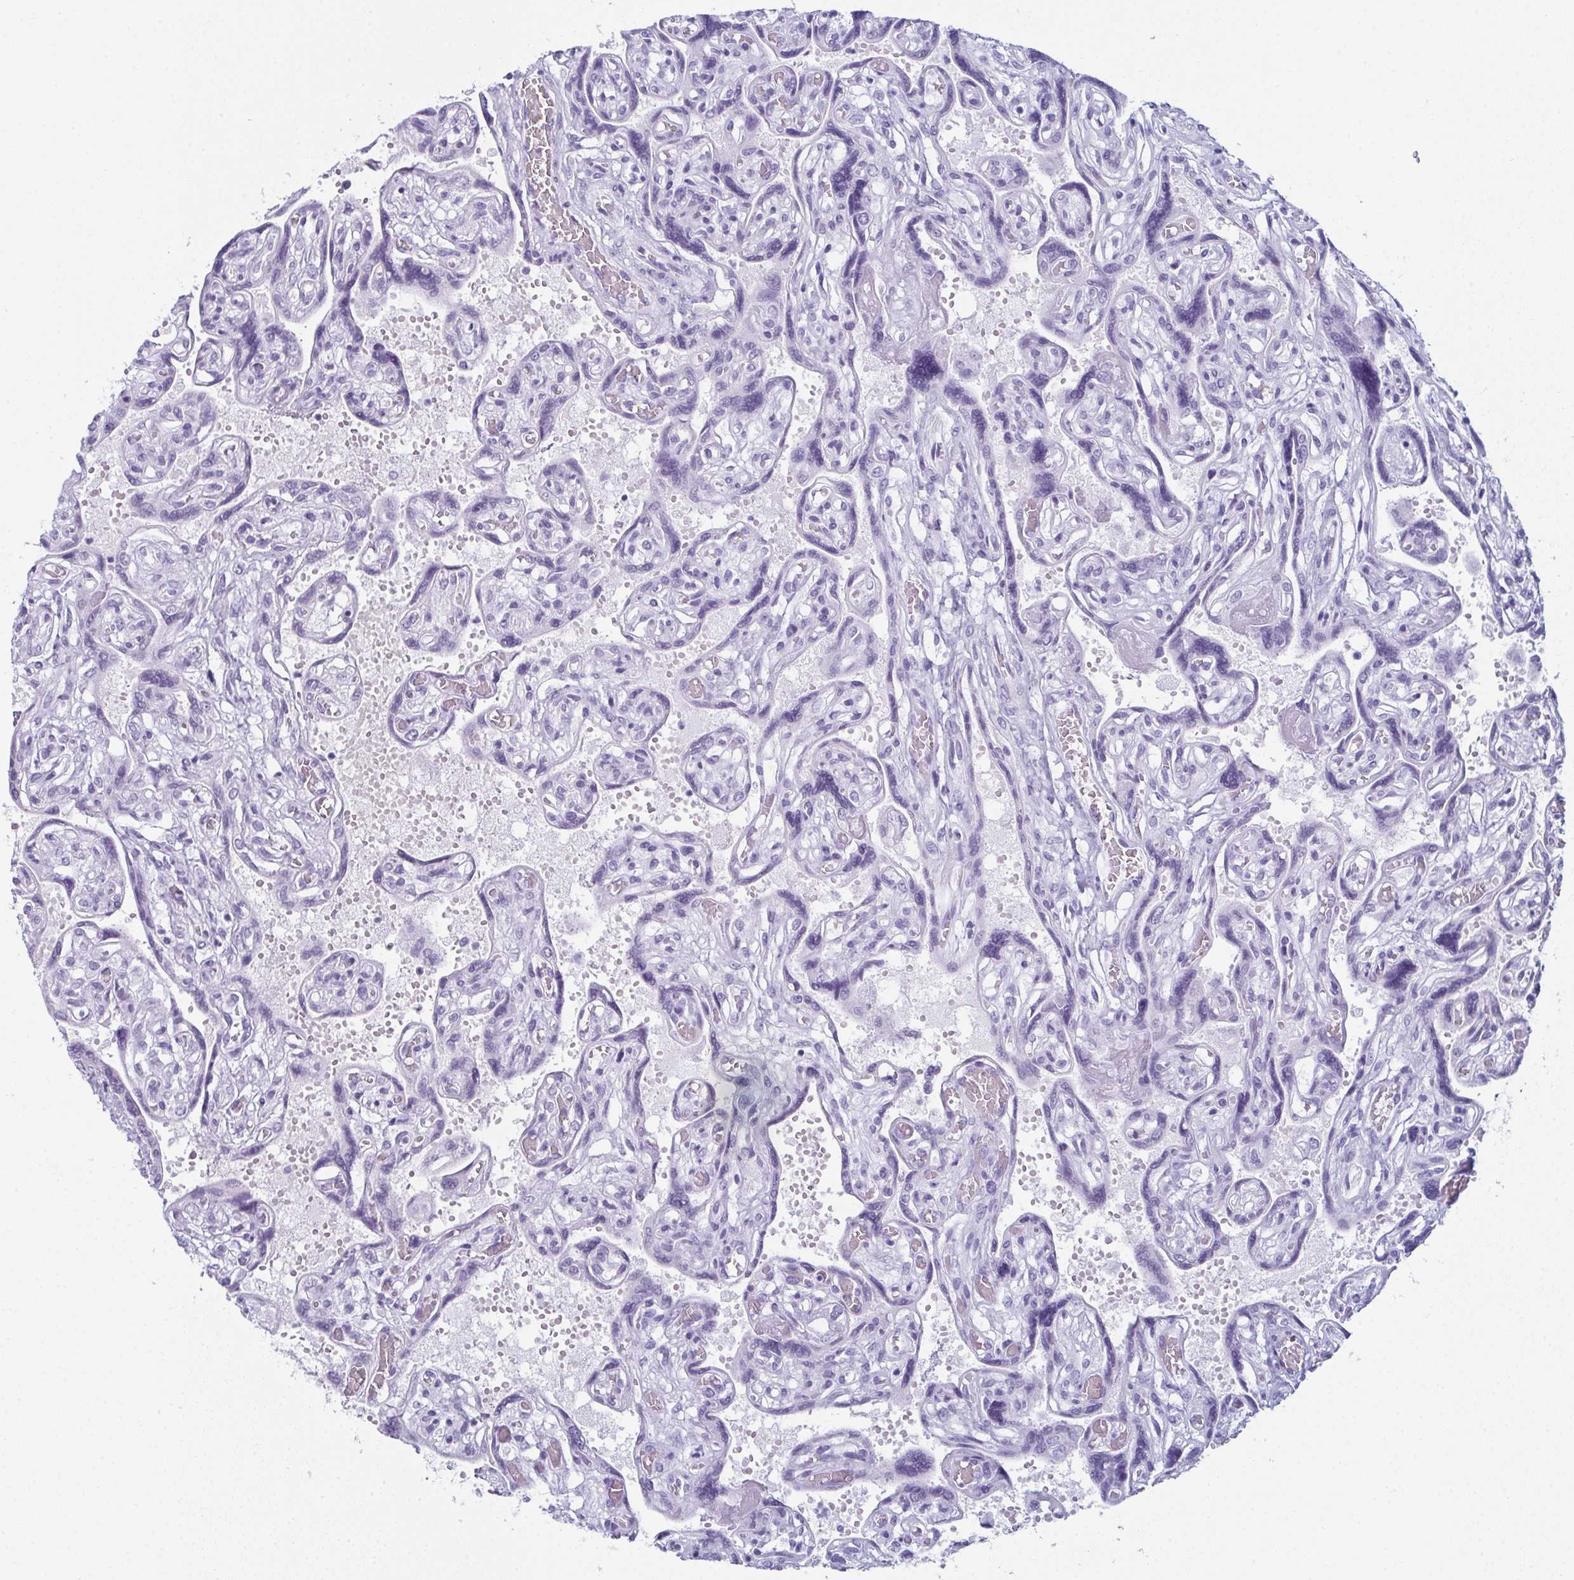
{"staining": {"intensity": "negative", "quantity": "none", "location": "none"}, "tissue": "placenta", "cell_type": "Decidual cells", "image_type": "normal", "snomed": [{"axis": "morphology", "description": "Normal tissue, NOS"}, {"axis": "topography", "description": "Placenta"}], "caption": "The image shows no significant staining in decidual cells of placenta. Nuclei are stained in blue.", "gene": "ENKUR", "patient": {"sex": "female", "age": 32}}